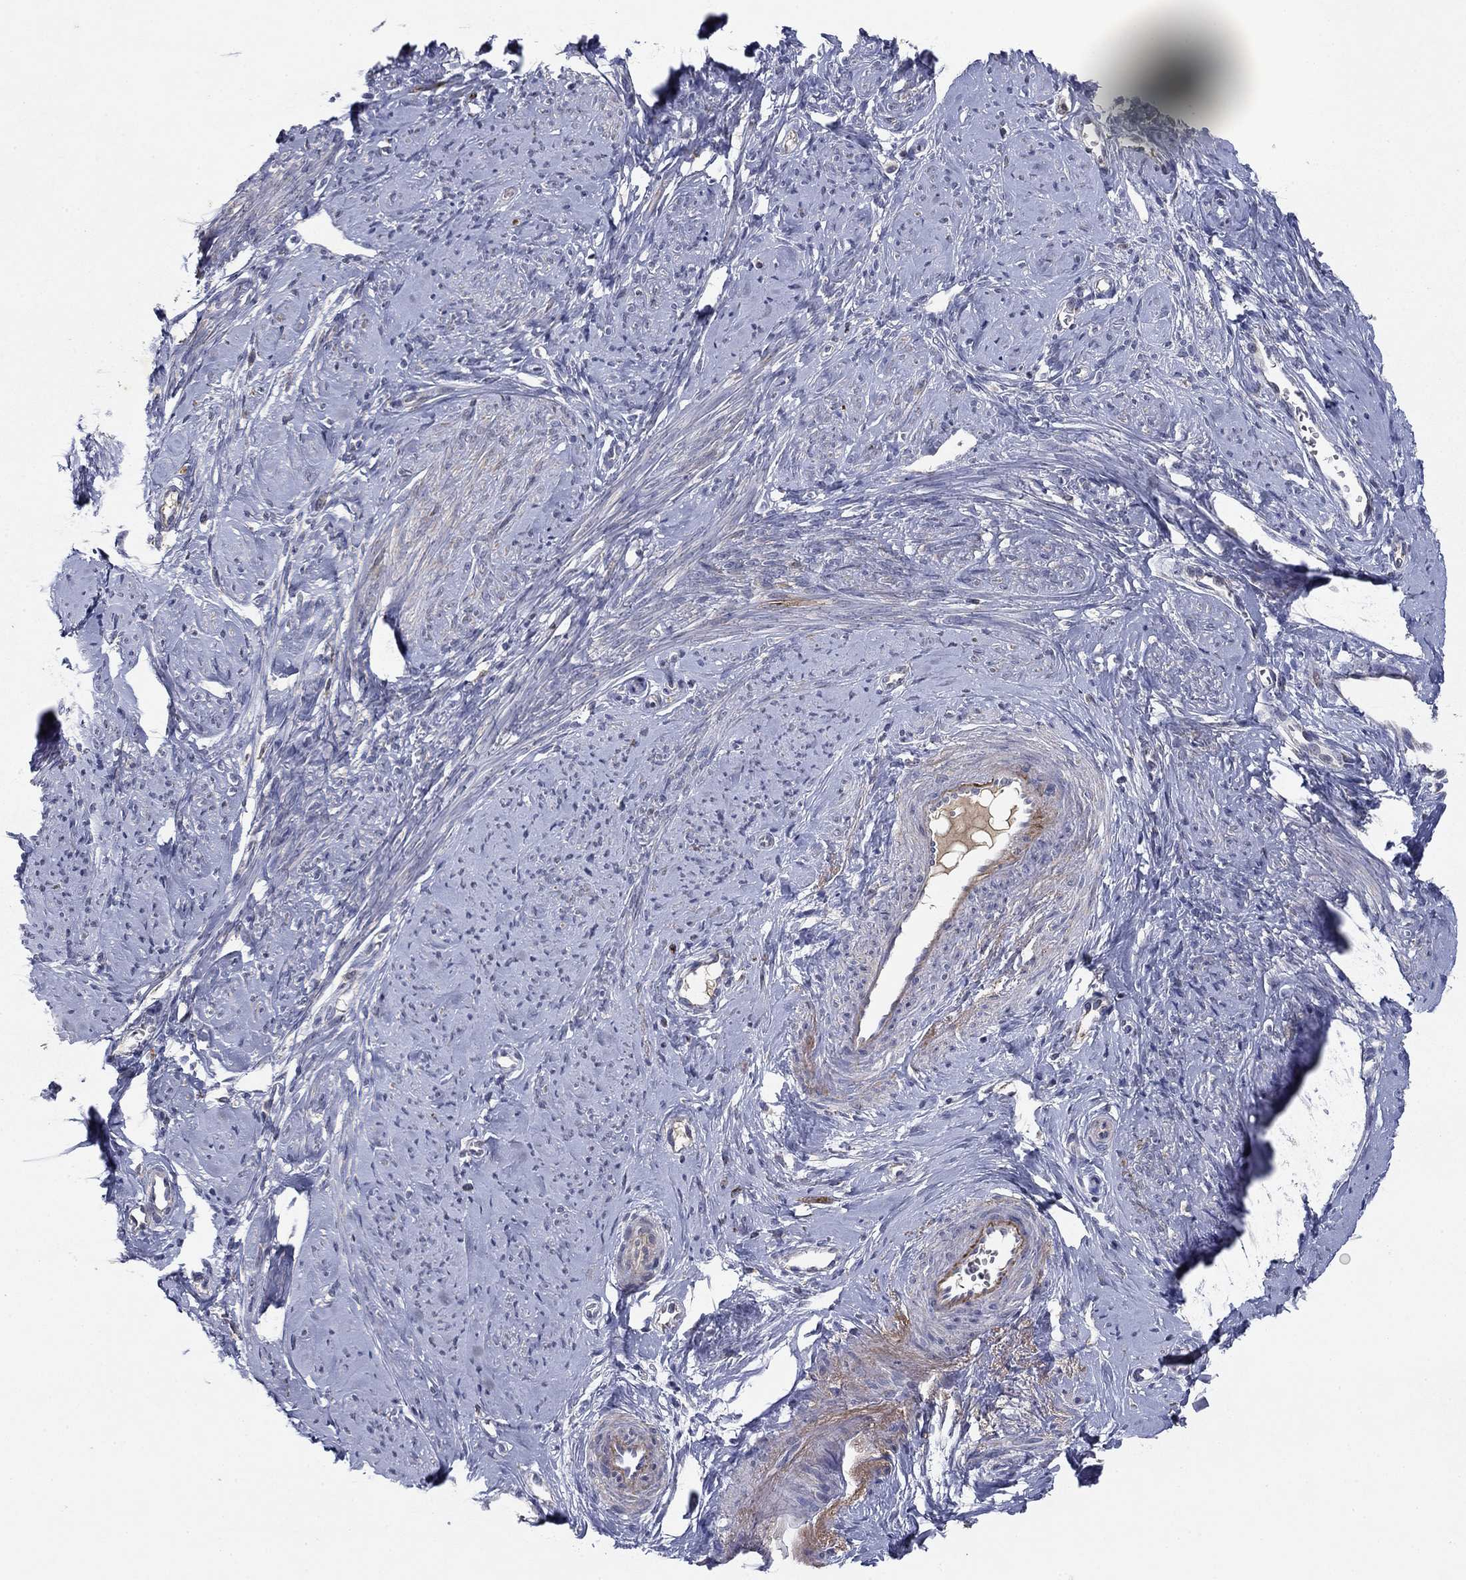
{"staining": {"intensity": "negative", "quantity": "none", "location": "none"}, "tissue": "smooth muscle", "cell_type": "Smooth muscle cells", "image_type": "normal", "snomed": [{"axis": "morphology", "description": "Normal tissue, NOS"}, {"axis": "topography", "description": "Smooth muscle"}], "caption": "Smooth muscle cells show no significant positivity in unremarkable smooth muscle. (DAB (3,3'-diaminobenzidine) immunohistochemistry (IHC) with hematoxylin counter stain).", "gene": "PTGDS", "patient": {"sex": "female", "age": 48}}